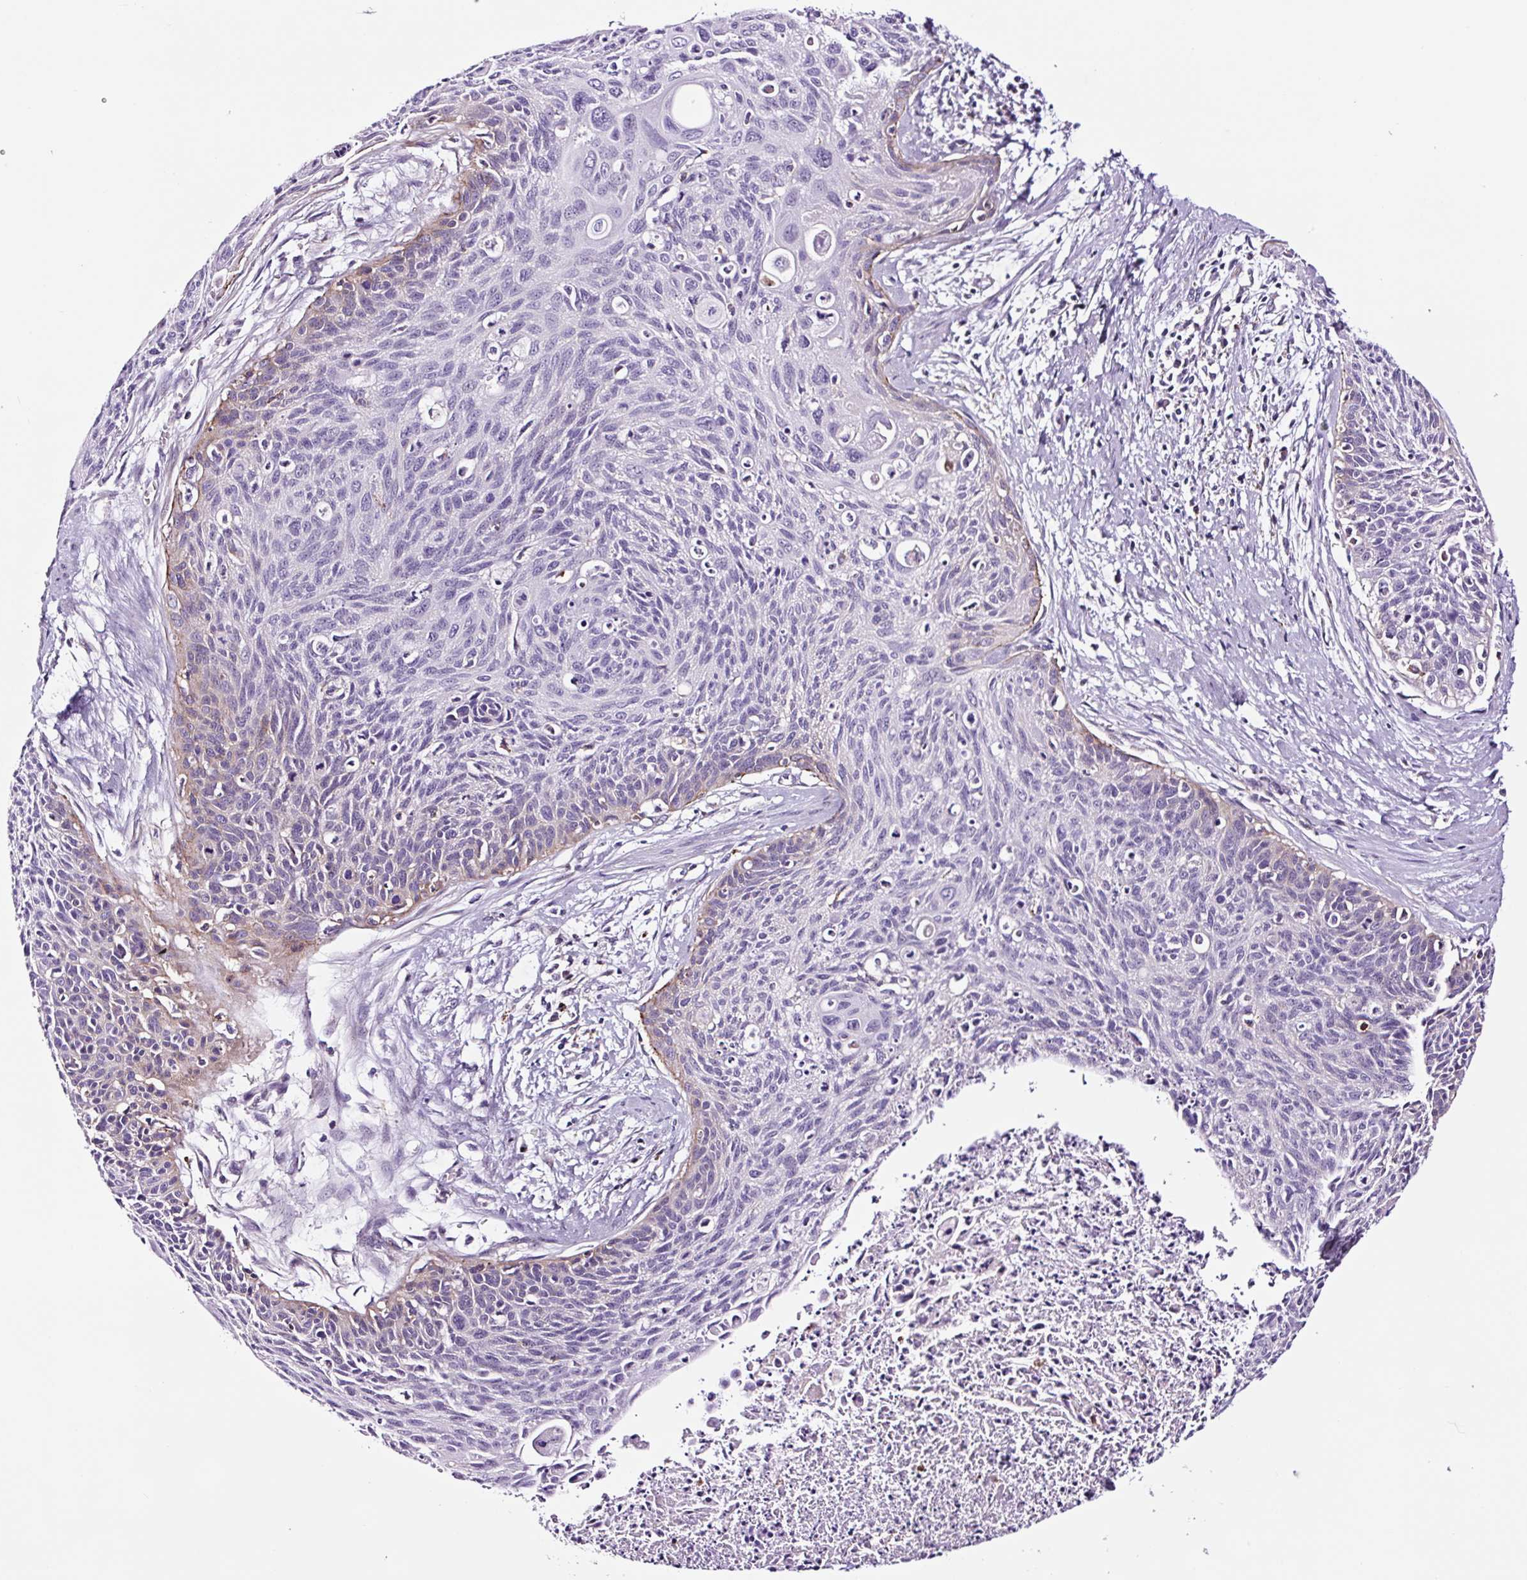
{"staining": {"intensity": "negative", "quantity": "none", "location": "none"}, "tissue": "cervical cancer", "cell_type": "Tumor cells", "image_type": "cancer", "snomed": [{"axis": "morphology", "description": "Squamous cell carcinoma, NOS"}, {"axis": "topography", "description": "Cervix"}], "caption": "Immunohistochemistry photomicrograph of neoplastic tissue: squamous cell carcinoma (cervical) stained with DAB (3,3'-diaminobenzidine) displays no significant protein positivity in tumor cells.", "gene": "TAFA3", "patient": {"sex": "female", "age": 55}}